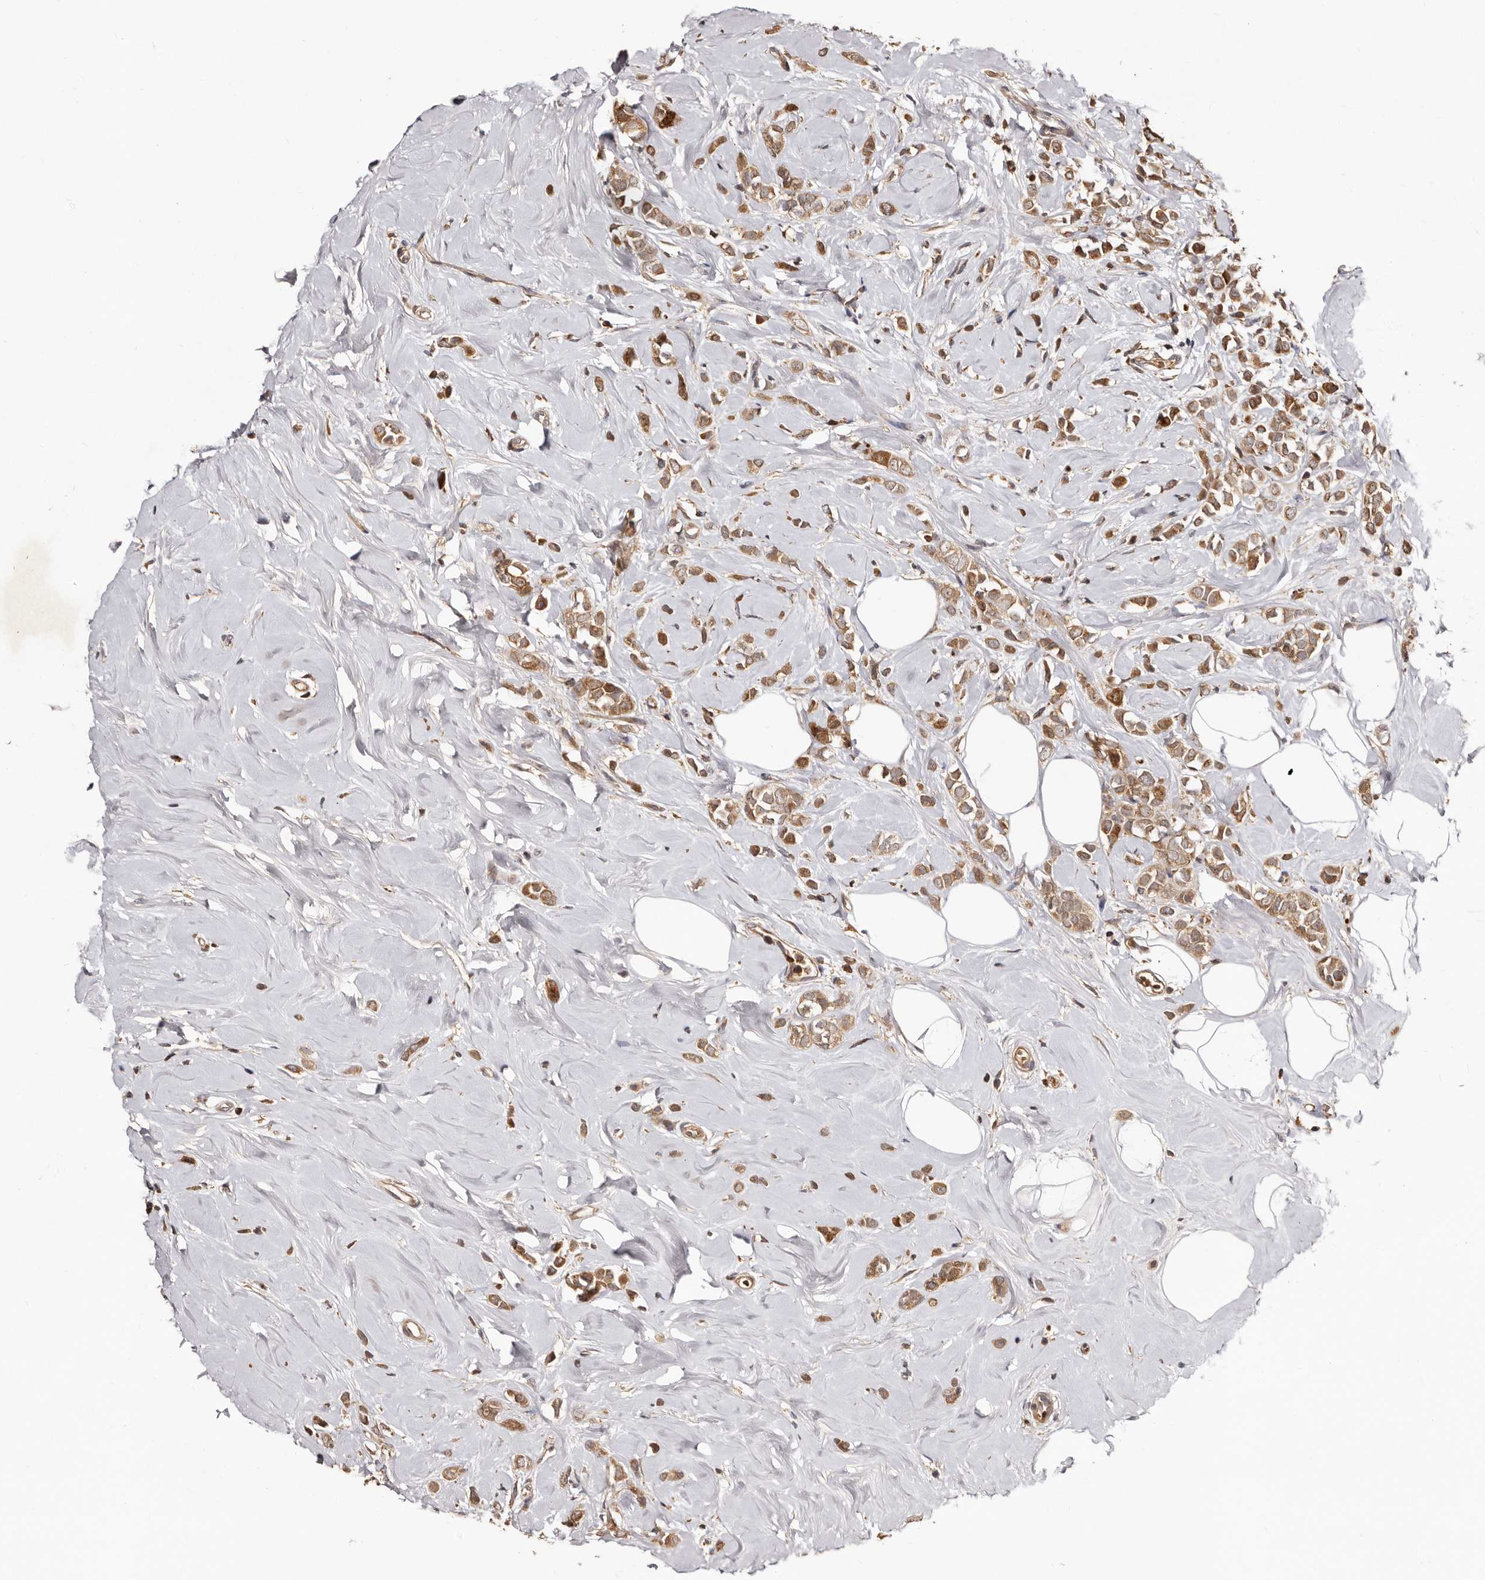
{"staining": {"intensity": "moderate", "quantity": ">75%", "location": "cytoplasmic/membranous"}, "tissue": "breast cancer", "cell_type": "Tumor cells", "image_type": "cancer", "snomed": [{"axis": "morphology", "description": "Lobular carcinoma"}, {"axis": "topography", "description": "Breast"}], "caption": "Lobular carcinoma (breast) tissue exhibits moderate cytoplasmic/membranous expression in about >75% of tumor cells, visualized by immunohistochemistry.", "gene": "BAX", "patient": {"sex": "female", "age": 47}}